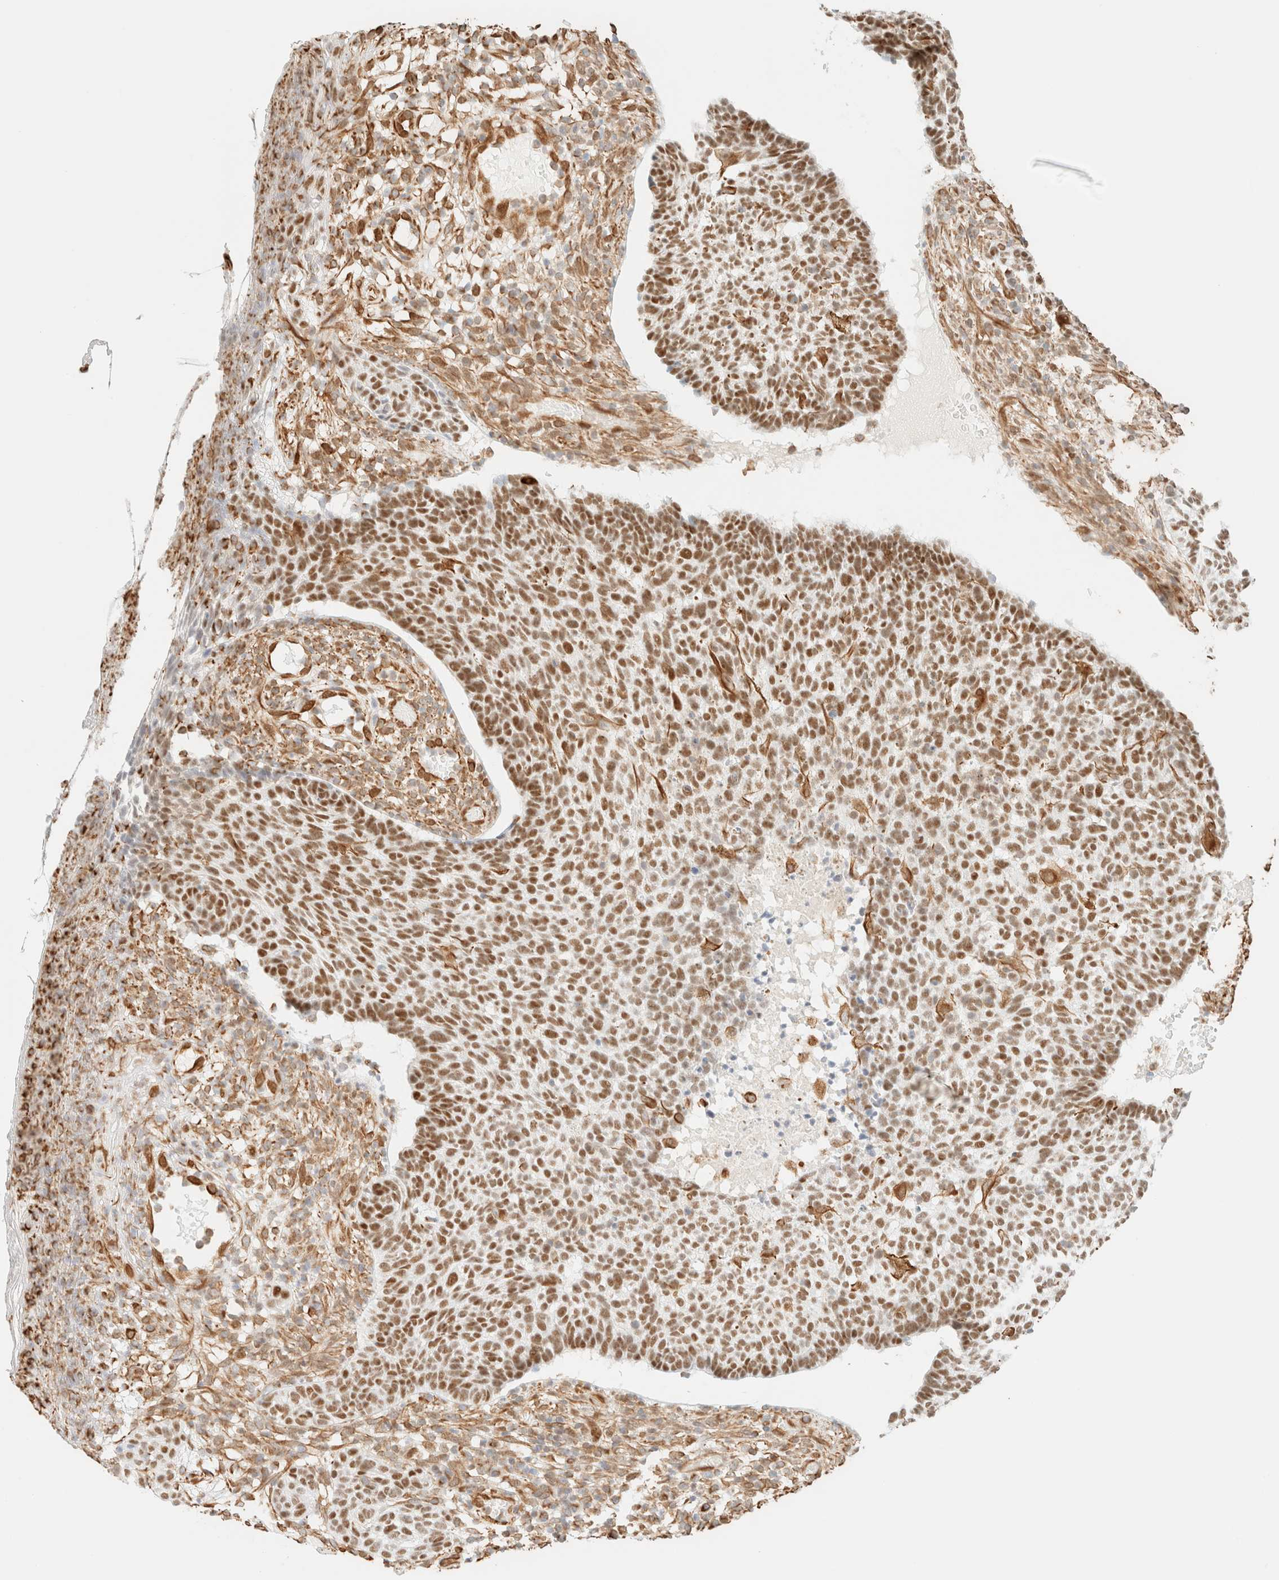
{"staining": {"intensity": "moderate", "quantity": ">75%", "location": "nuclear"}, "tissue": "skin cancer", "cell_type": "Tumor cells", "image_type": "cancer", "snomed": [{"axis": "morphology", "description": "Basal cell carcinoma"}, {"axis": "topography", "description": "Skin"}], "caption": "Human basal cell carcinoma (skin) stained for a protein (brown) displays moderate nuclear positive expression in approximately >75% of tumor cells.", "gene": "ZSCAN18", "patient": {"sex": "male", "age": 85}}